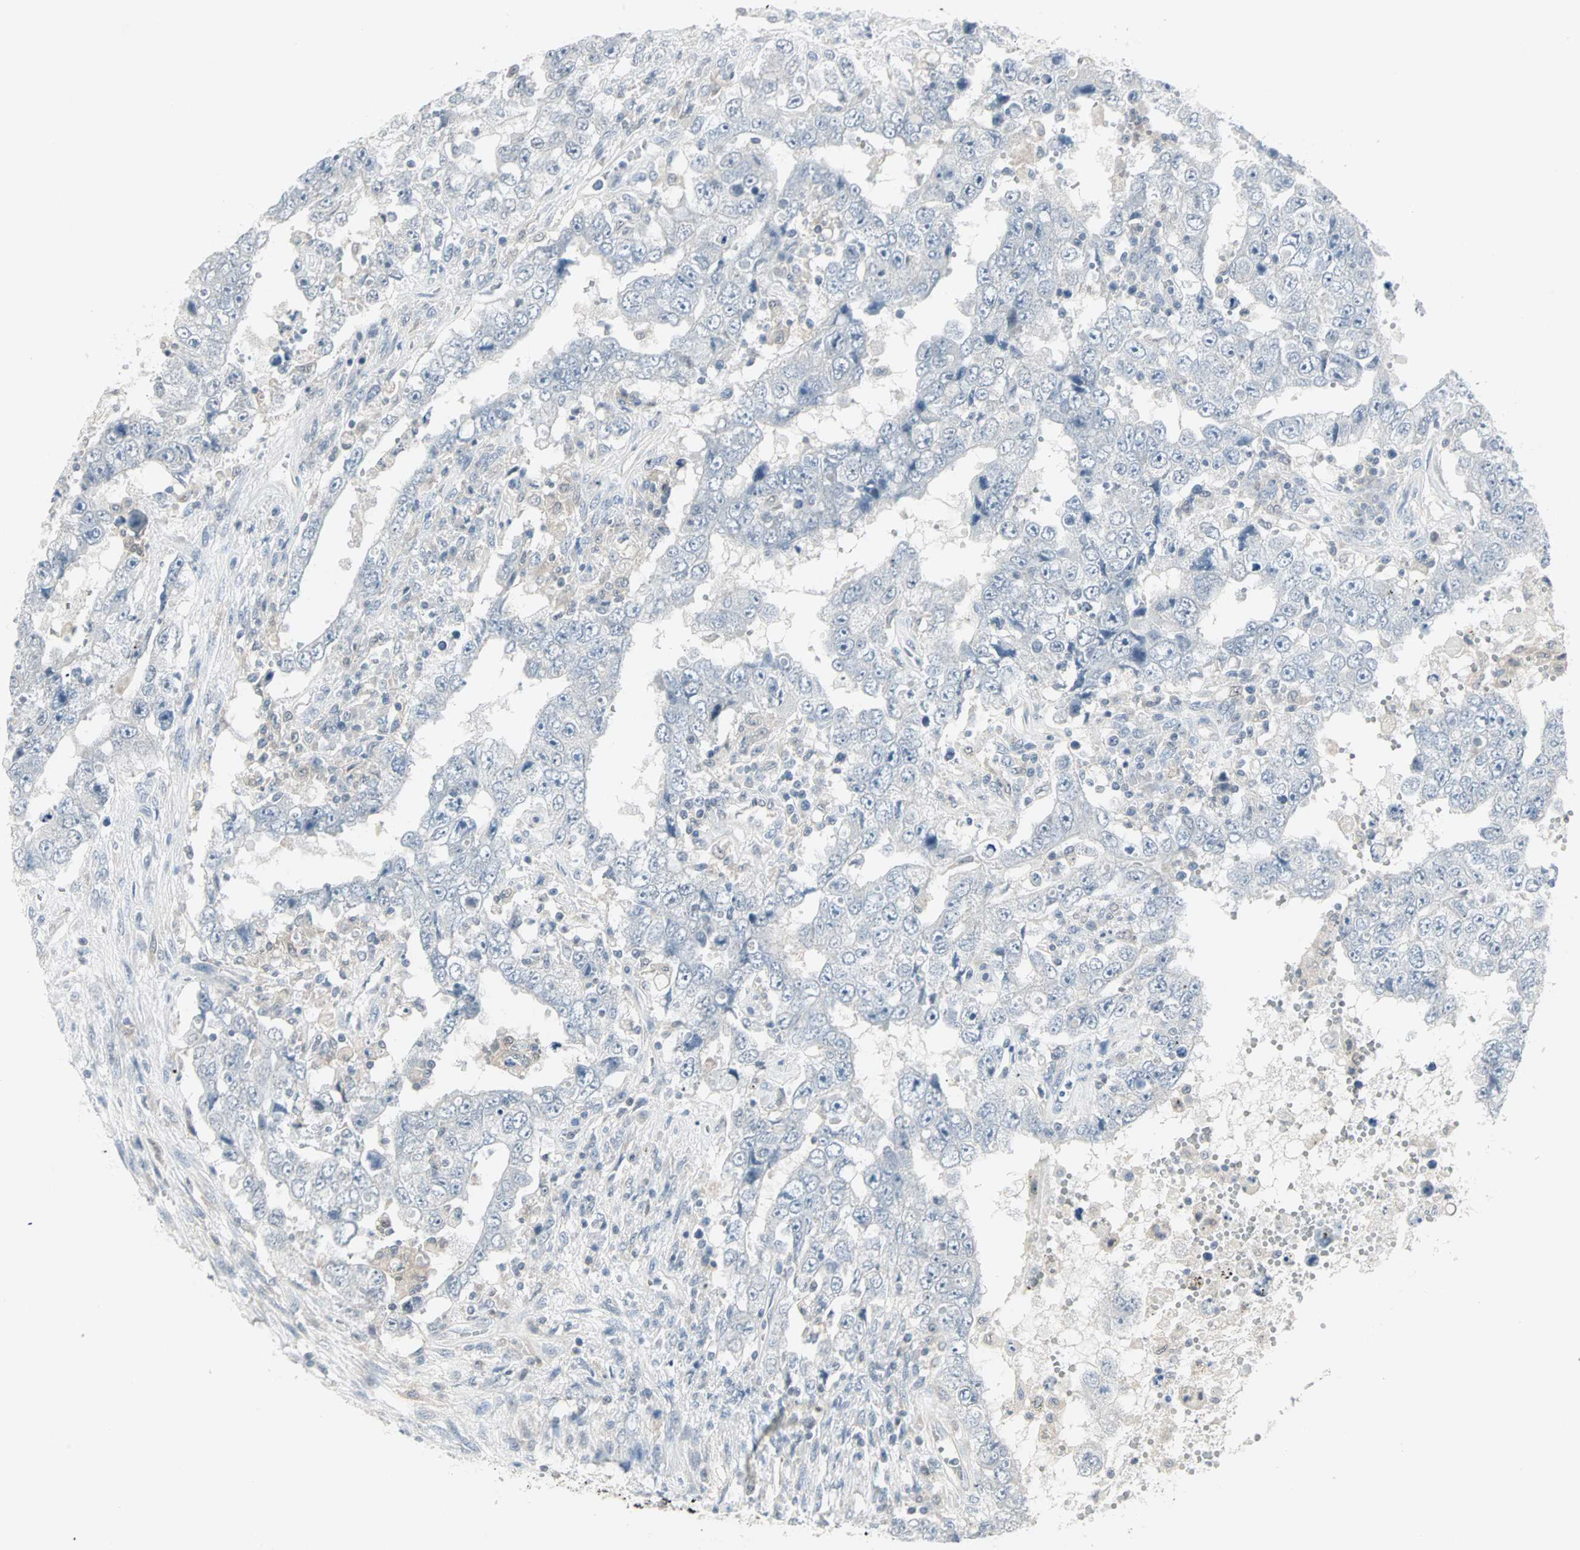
{"staining": {"intensity": "negative", "quantity": "none", "location": "none"}, "tissue": "testis cancer", "cell_type": "Tumor cells", "image_type": "cancer", "snomed": [{"axis": "morphology", "description": "Carcinoma, Embryonal, NOS"}, {"axis": "topography", "description": "Testis"}], "caption": "Immunohistochemistry (IHC) micrograph of neoplastic tissue: testis cancer stained with DAB demonstrates no significant protein expression in tumor cells.", "gene": "PTPA", "patient": {"sex": "male", "age": 26}}